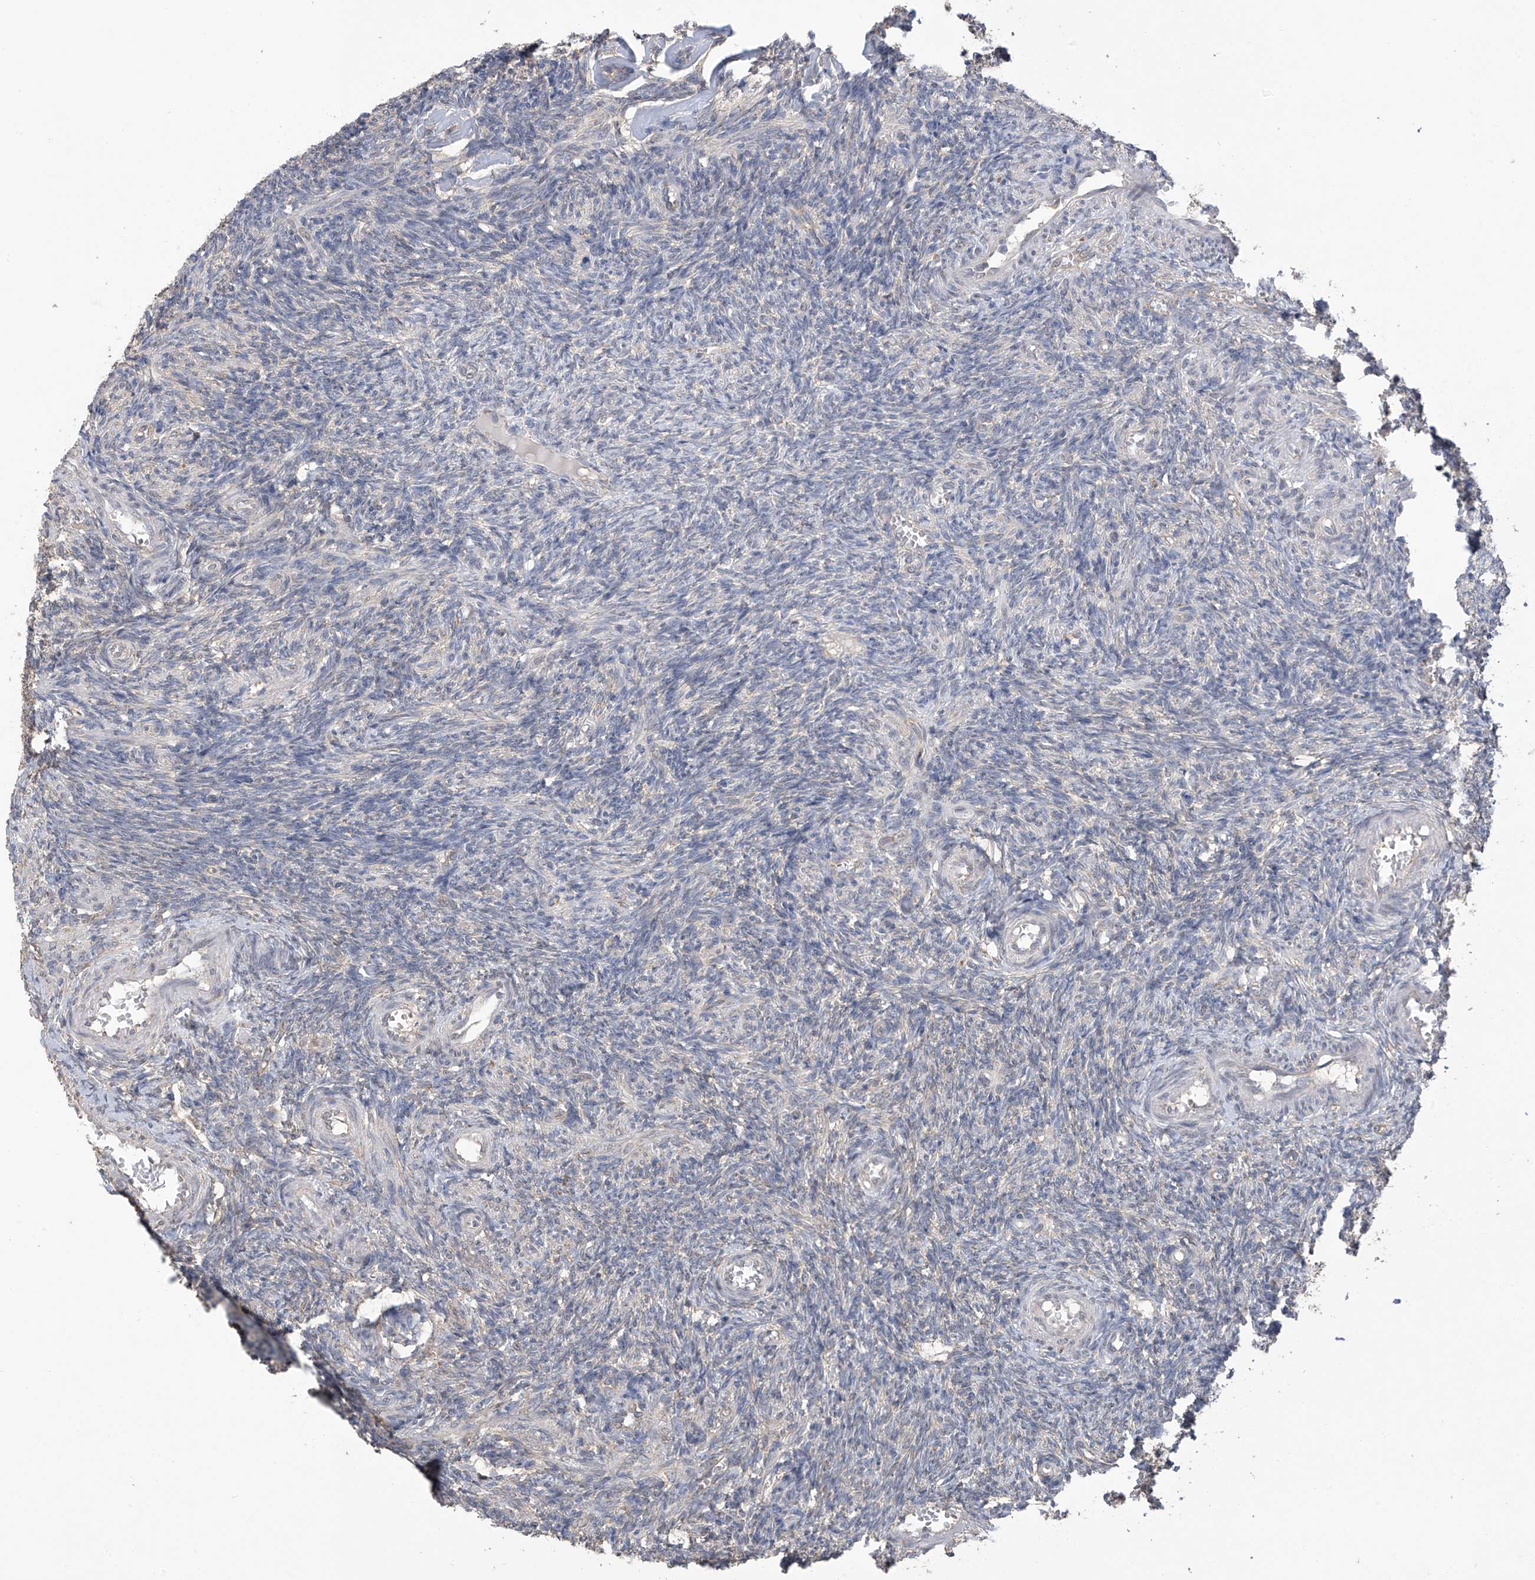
{"staining": {"intensity": "negative", "quantity": "none", "location": "none"}, "tissue": "ovary", "cell_type": "Ovarian stroma cells", "image_type": "normal", "snomed": [{"axis": "morphology", "description": "Normal tissue, NOS"}, {"axis": "topography", "description": "Ovary"}], "caption": "Histopathology image shows no protein expression in ovarian stroma cells of unremarkable ovary.", "gene": "KIAA1522", "patient": {"sex": "female", "age": 27}}